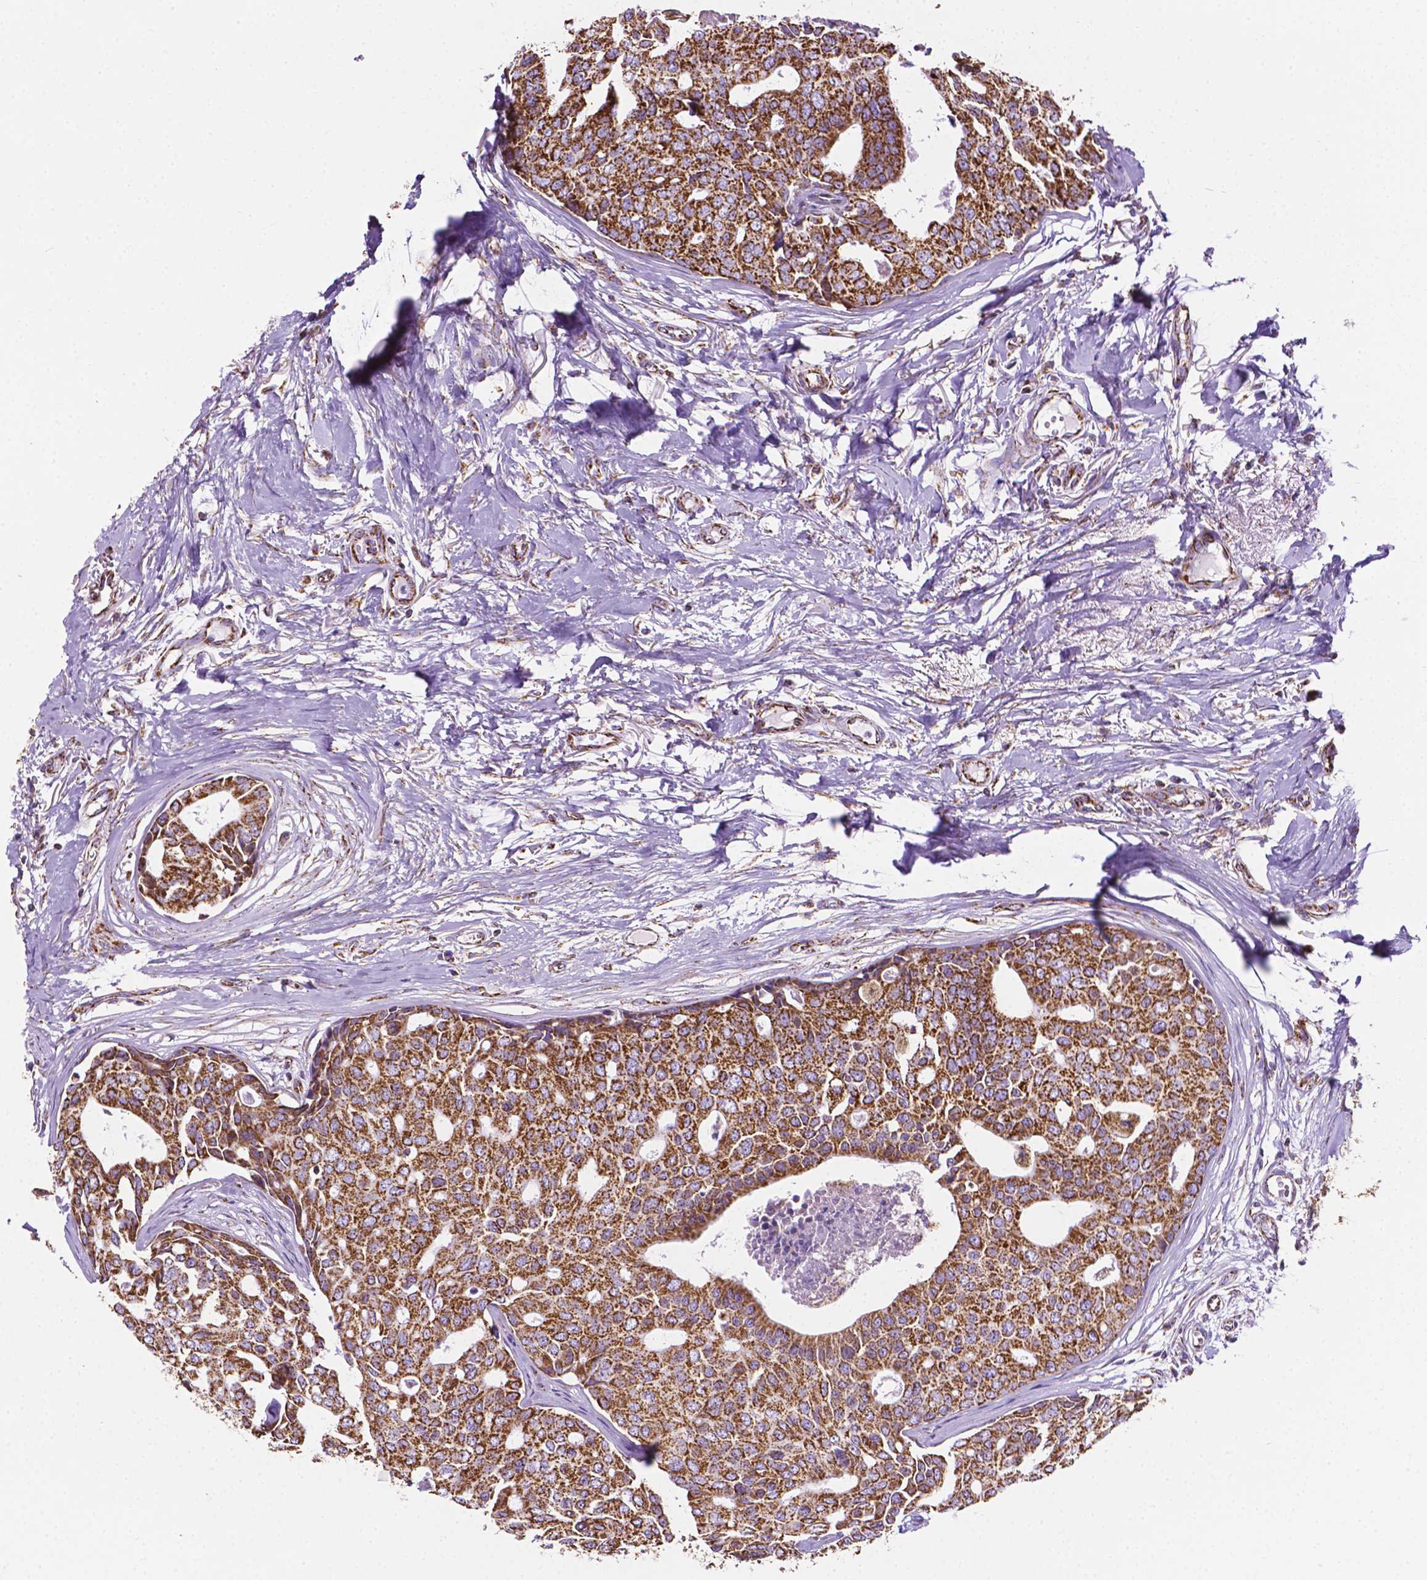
{"staining": {"intensity": "strong", "quantity": ">75%", "location": "cytoplasmic/membranous"}, "tissue": "breast cancer", "cell_type": "Tumor cells", "image_type": "cancer", "snomed": [{"axis": "morphology", "description": "Duct carcinoma"}, {"axis": "topography", "description": "Breast"}], "caption": "IHC micrograph of neoplastic tissue: breast infiltrating ductal carcinoma stained using immunohistochemistry reveals high levels of strong protein expression localized specifically in the cytoplasmic/membranous of tumor cells, appearing as a cytoplasmic/membranous brown color.", "gene": "RMDN3", "patient": {"sex": "female", "age": 54}}